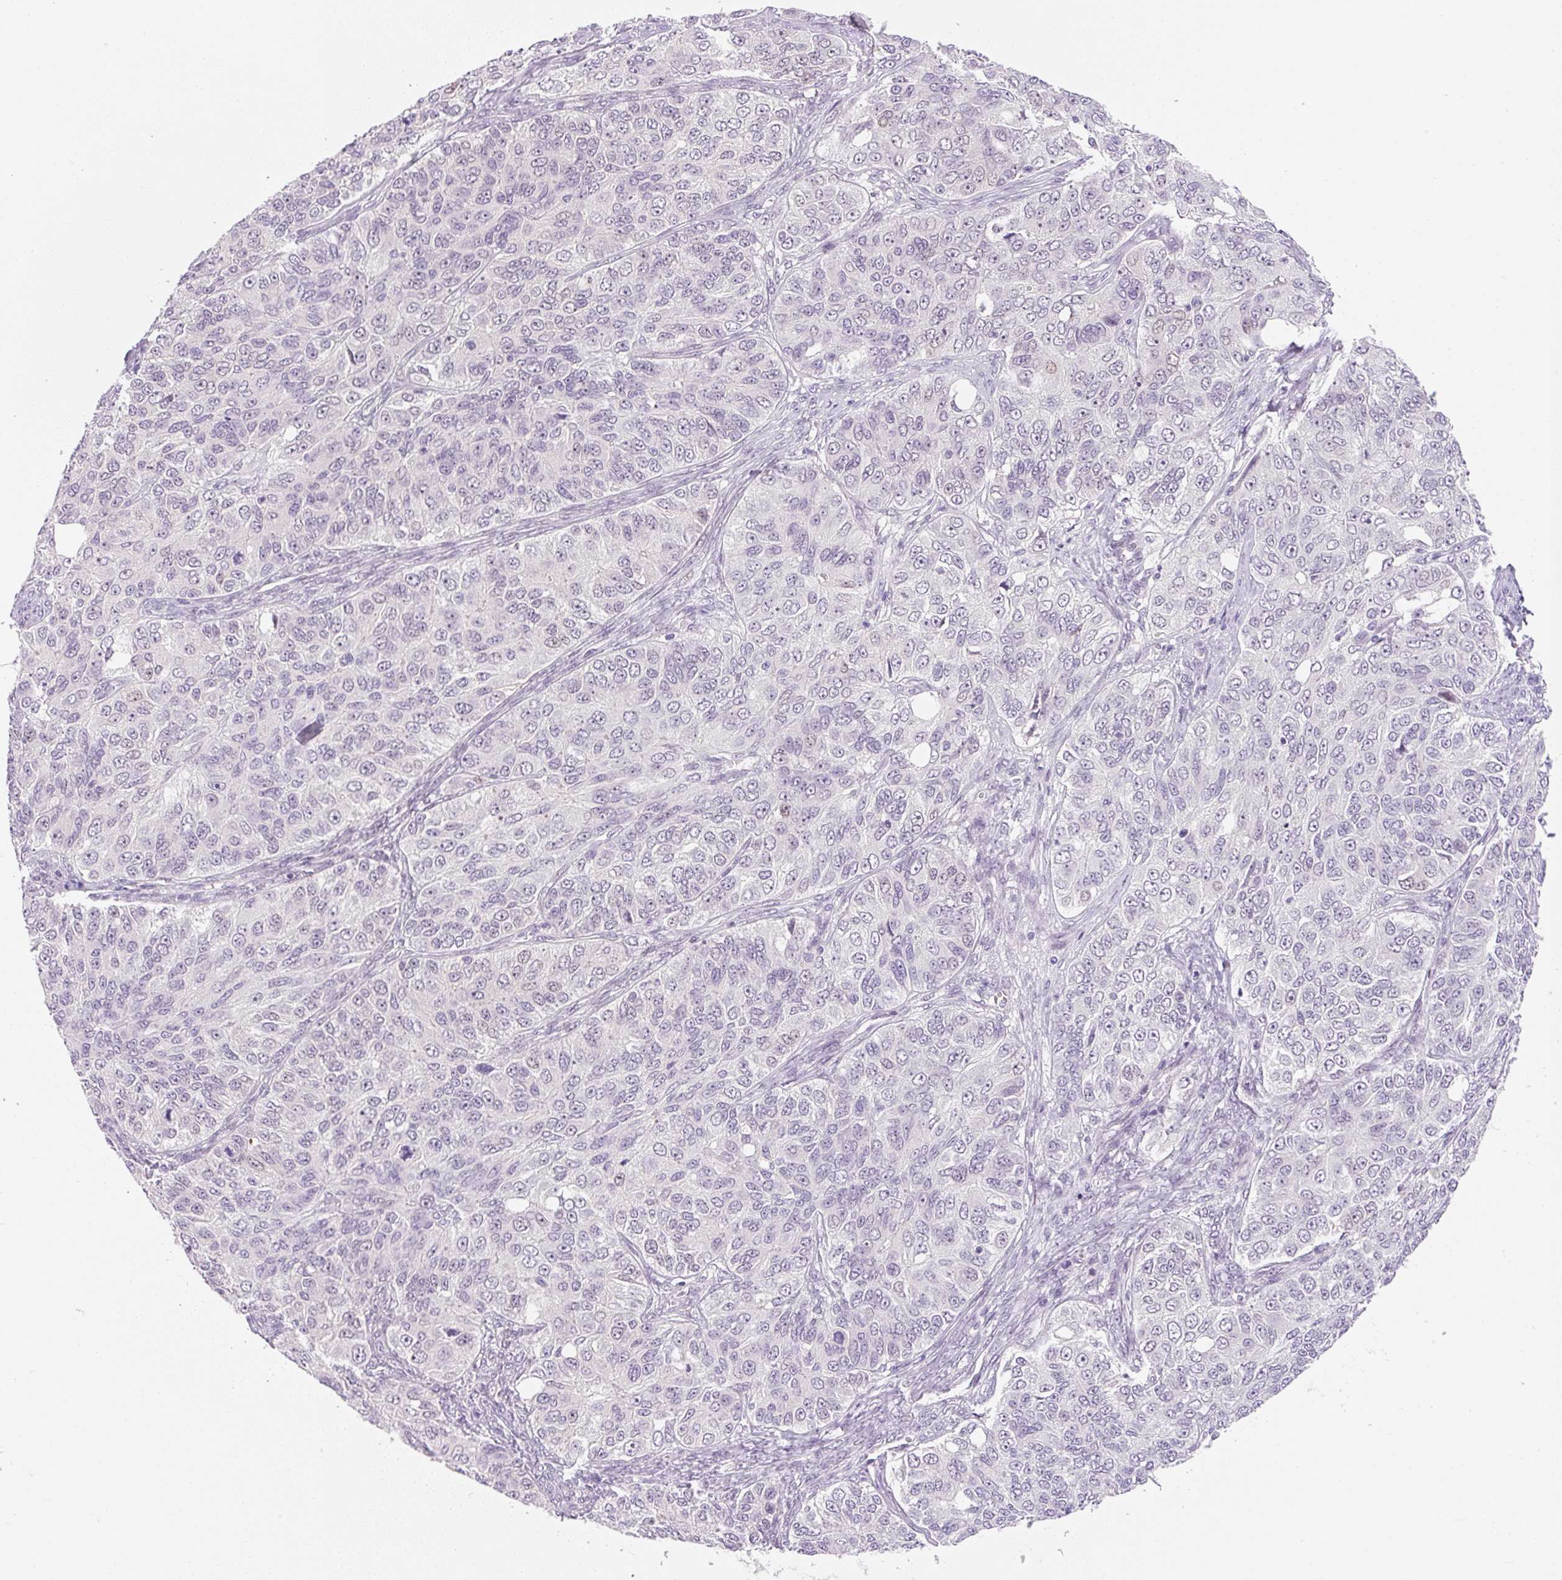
{"staining": {"intensity": "negative", "quantity": "none", "location": "none"}, "tissue": "ovarian cancer", "cell_type": "Tumor cells", "image_type": "cancer", "snomed": [{"axis": "morphology", "description": "Carcinoma, endometroid"}, {"axis": "topography", "description": "Ovary"}], "caption": "Tumor cells show no significant protein positivity in ovarian cancer.", "gene": "SYNE3", "patient": {"sex": "female", "age": 51}}